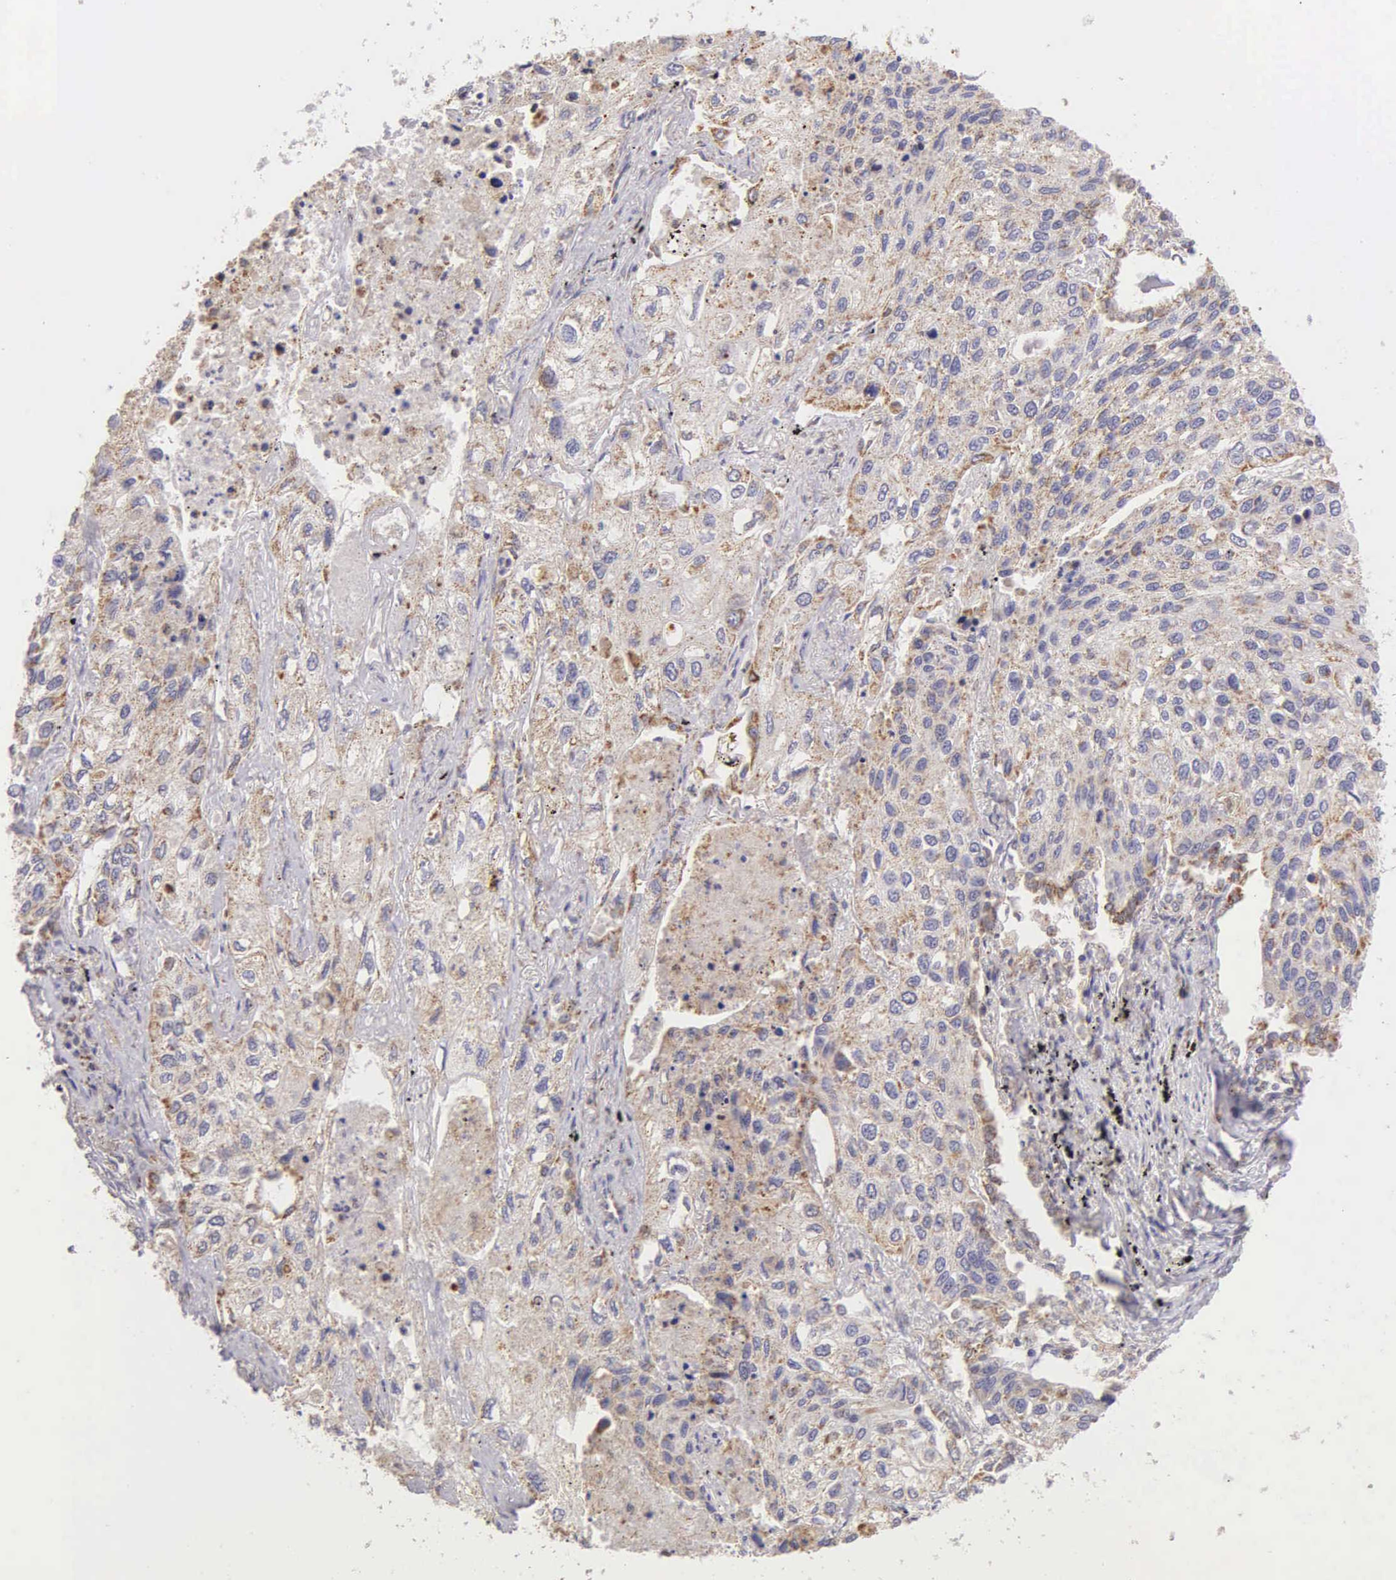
{"staining": {"intensity": "weak", "quantity": "<25%", "location": "cytoplasmic/membranous"}, "tissue": "lung cancer", "cell_type": "Tumor cells", "image_type": "cancer", "snomed": [{"axis": "morphology", "description": "Squamous cell carcinoma, NOS"}, {"axis": "topography", "description": "Lung"}], "caption": "The immunohistochemistry (IHC) histopathology image has no significant positivity in tumor cells of lung squamous cell carcinoma tissue.", "gene": "ESR1", "patient": {"sex": "male", "age": 75}}